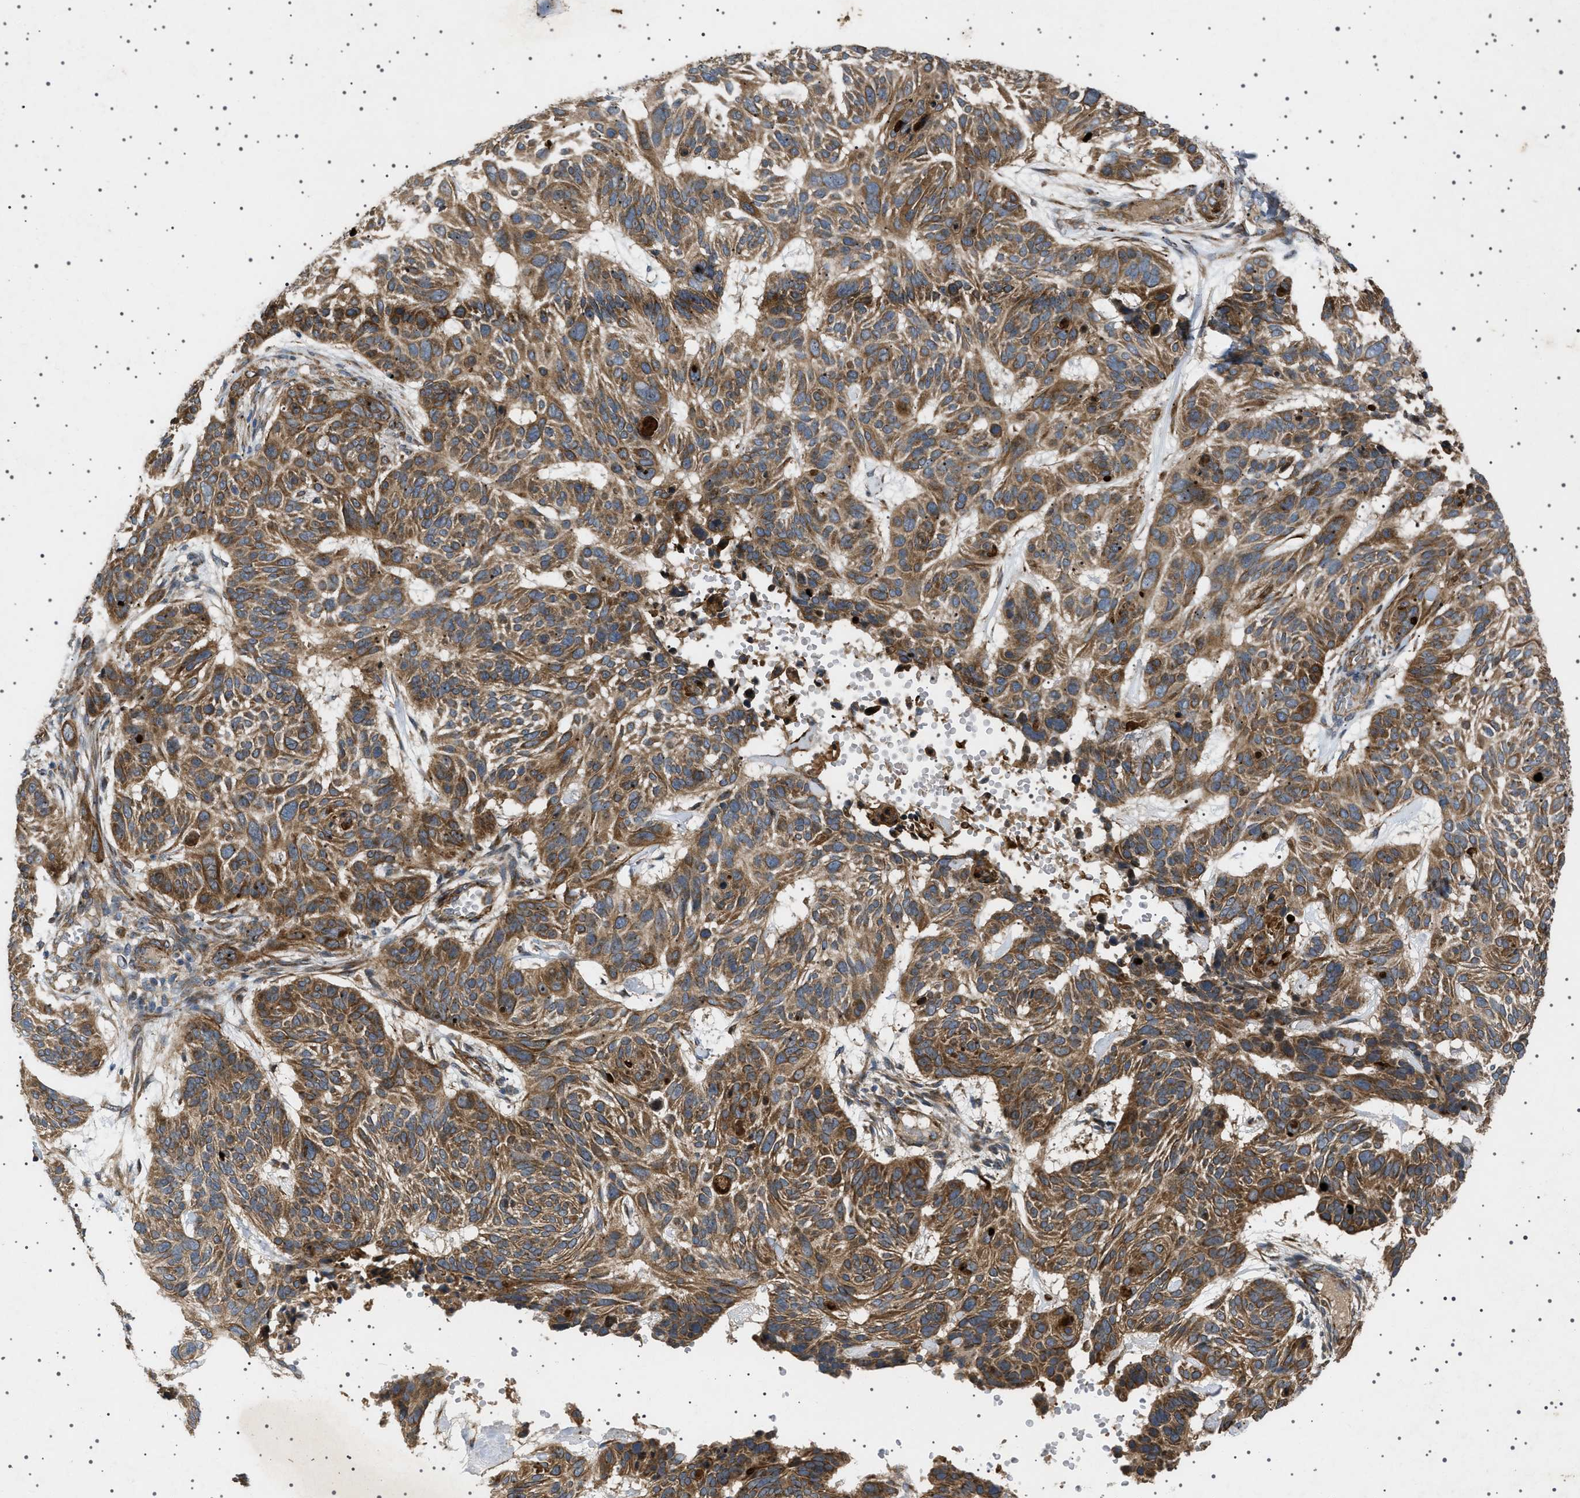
{"staining": {"intensity": "strong", "quantity": ">75%", "location": "cytoplasmic/membranous"}, "tissue": "skin cancer", "cell_type": "Tumor cells", "image_type": "cancer", "snomed": [{"axis": "morphology", "description": "Basal cell carcinoma"}, {"axis": "topography", "description": "Skin"}], "caption": "Brown immunohistochemical staining in skin cancer exhibits strong cytoplasmic/membranous positivity in approximately >75% of tumor cells.", "gene": "CCDC186", "patient": {"sex": "male", "age": 85}}